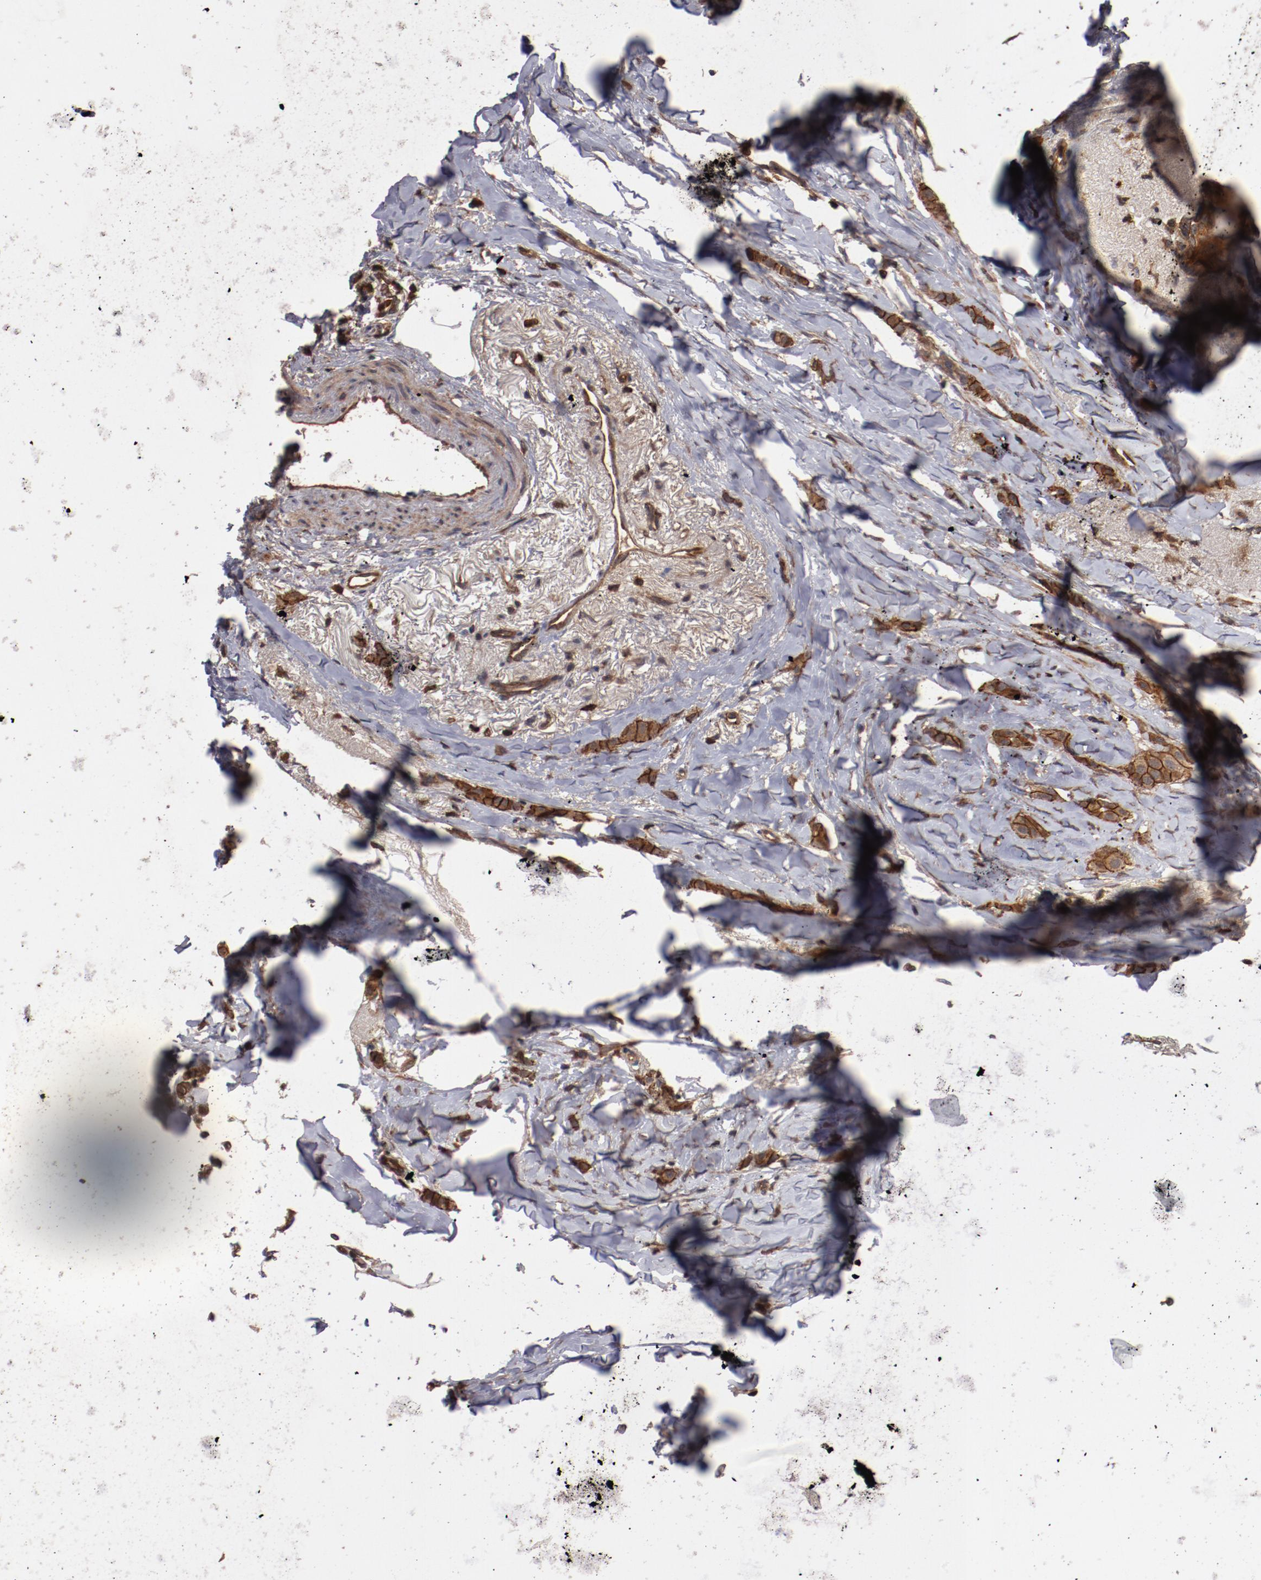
{"staining": {"intensity": "strong", "quantity": ">75%", "location": "cytoplasmic/membranous"}, "tissue": "breast cancer", "cell_type": "Tumor cells", "image_type": "cancer", "snomed": [{"axis": "morphology", "description": "Lobular carcinoma"}, {"axis": "topography", "description": "Breast"}], "caption": "A micrograph of human breast cancer (lobular carcinoma) stained for a protein demonstrates strong cytoplasmic/membranous brown staining in tumor cells. (Brightfield microscopy of DAB IHC at high magnification).", "gene": "RPS6KA6", "patient": {"sex": "female", "age": 55}}